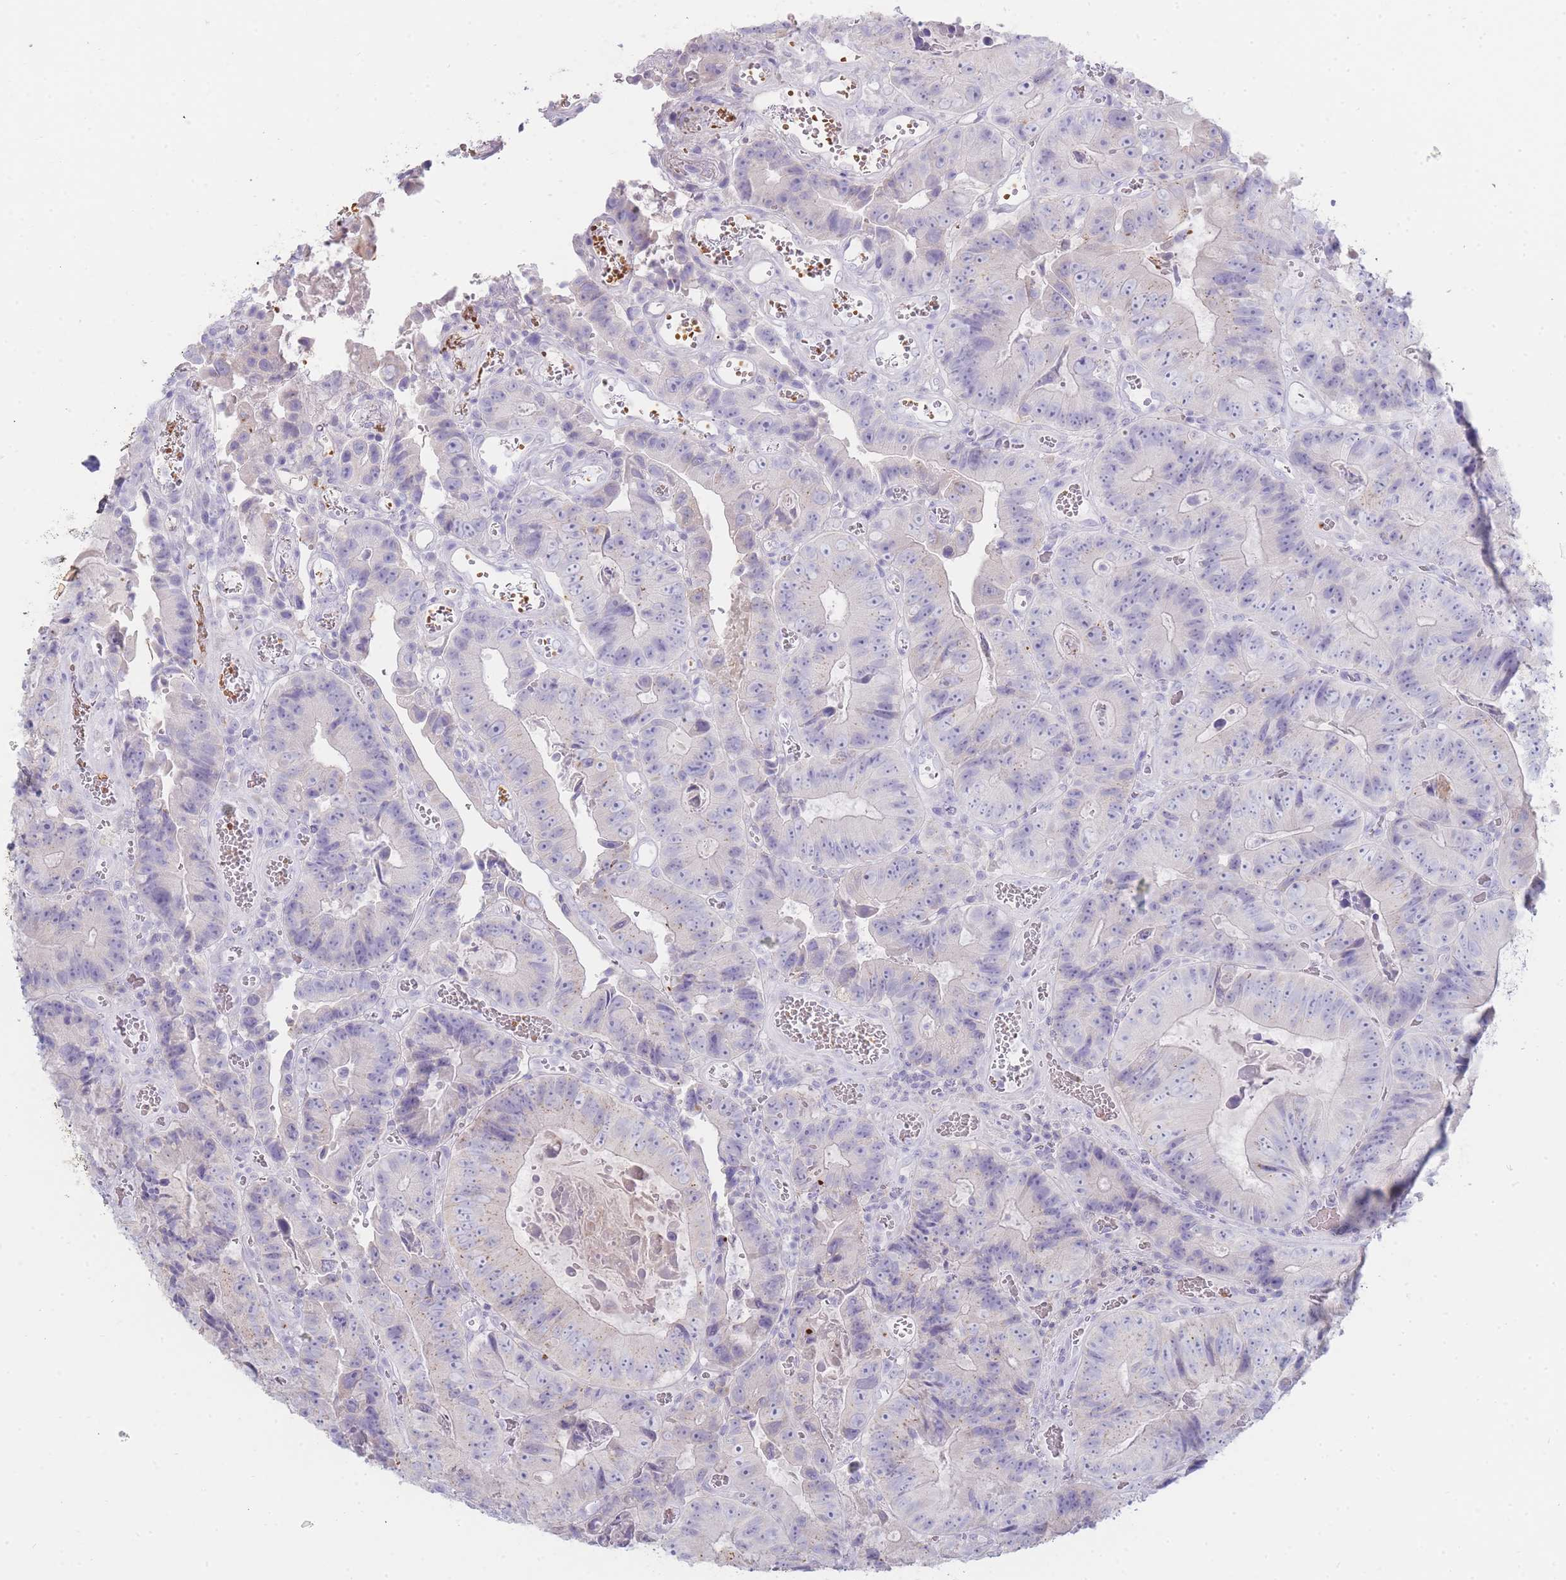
{"staining": {"intensity": "negative", "quantity": "none", "location": "none"}, "tissue": "colorectal cancer", "cell_type": "Tumor cells", "image_type": "cancer", "snomed": [{"axis": "morphology", "description": "Adenocarcinoma, NOS"}, {"axis": "topography", "description": "Colon"}], "caption": "The histopathology image displays no significant expression in tumor cells of adenocarcinoma (colorectal).", "gene": "HBG2", "patient": {"sex": "female", "age": 86}}